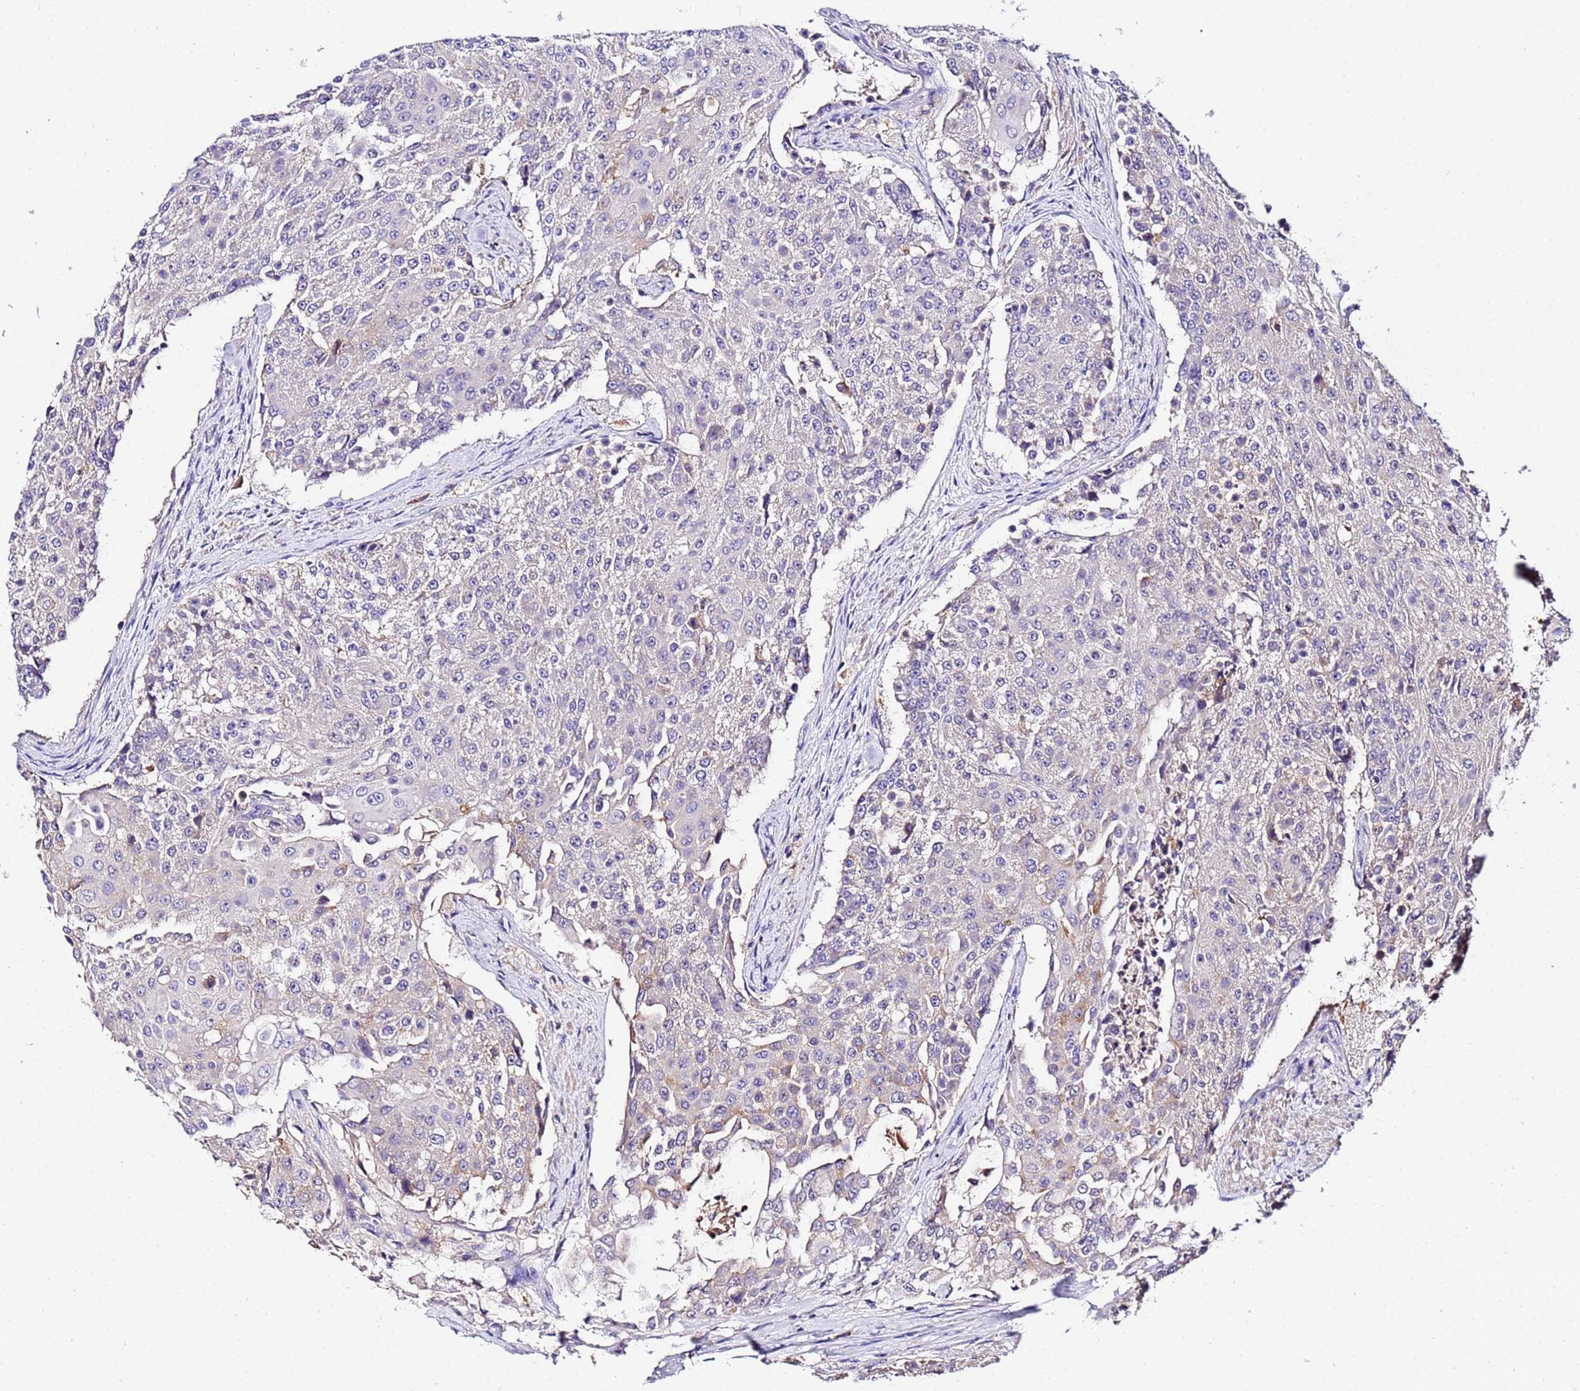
{"staining": {"intensity": "negative", "quantity": "none", "location": "none"}, "tissue": "urothelial cancer", "cell_type": "Tumor cells", "image_type": "cancer", "snomed": [{"axis": "morphology", "description": "Urothelial carcinoma, High grade"}, {"axis": "topography", "description": "Urinary bladder"}], "caption": "The micrograph reveals no staining of tumor cells in urothelial carcinoma (high-grade).", "gene": "MTERF1", "patient": {"sex": "female", "age": 63}}